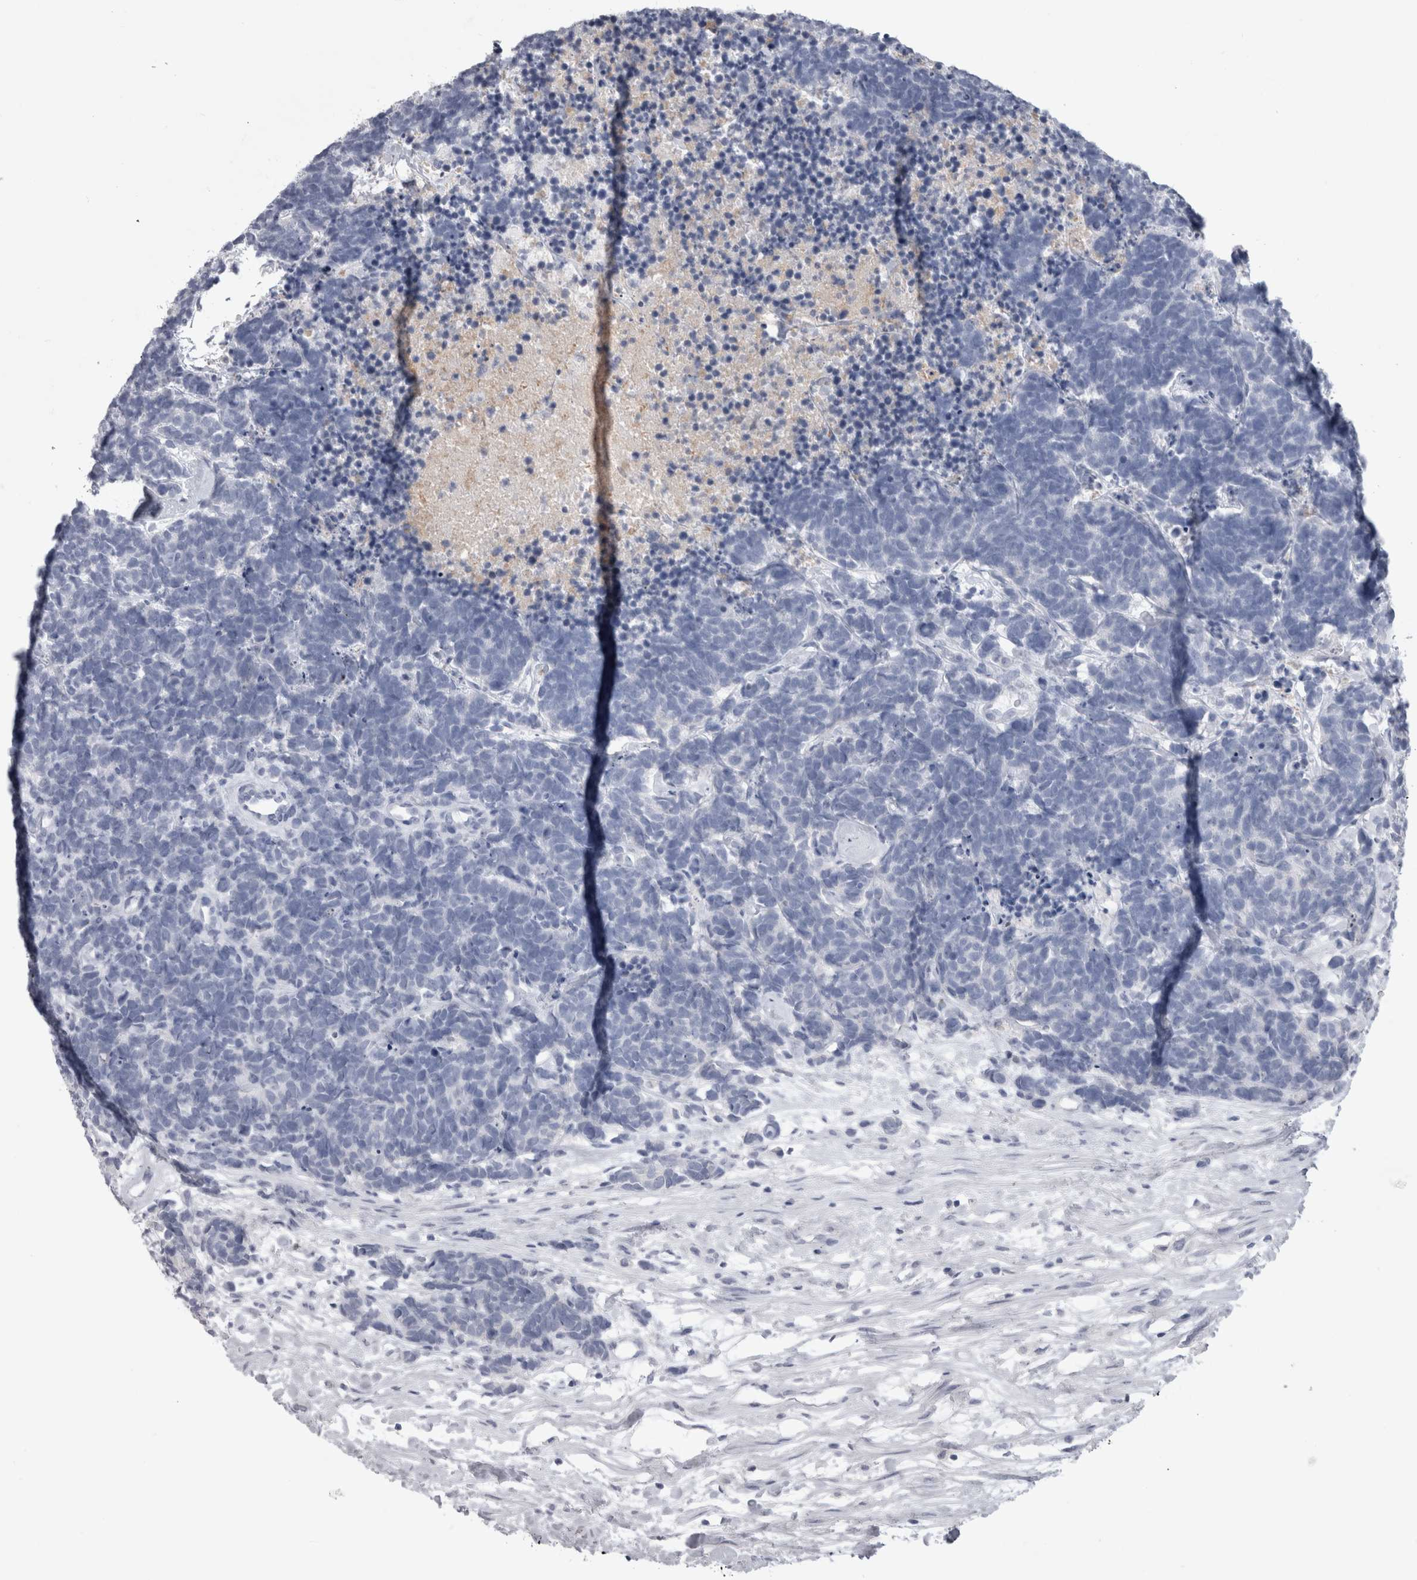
{"staining": {"intensity": "negative", "quantity": "none", "location": "none"}, "tissue": "carcinoid", "cell_type": "Tumor cells", "image_type": "cancer", "snomed": [{"axis": "morphology", "description": "Carcinoma, NOS"}, {"axis": "morphology", "description": "Carcinoid, malignant, NOS"}, {"axis": "topography", "description": "Urinary bladder"}], "caption": "Carcinoid was stained to show a protein in brown. There is no significant positivity in tumor cells.", "gene": "ADAM2", "patient": {"sex": "male", "age": 57}}